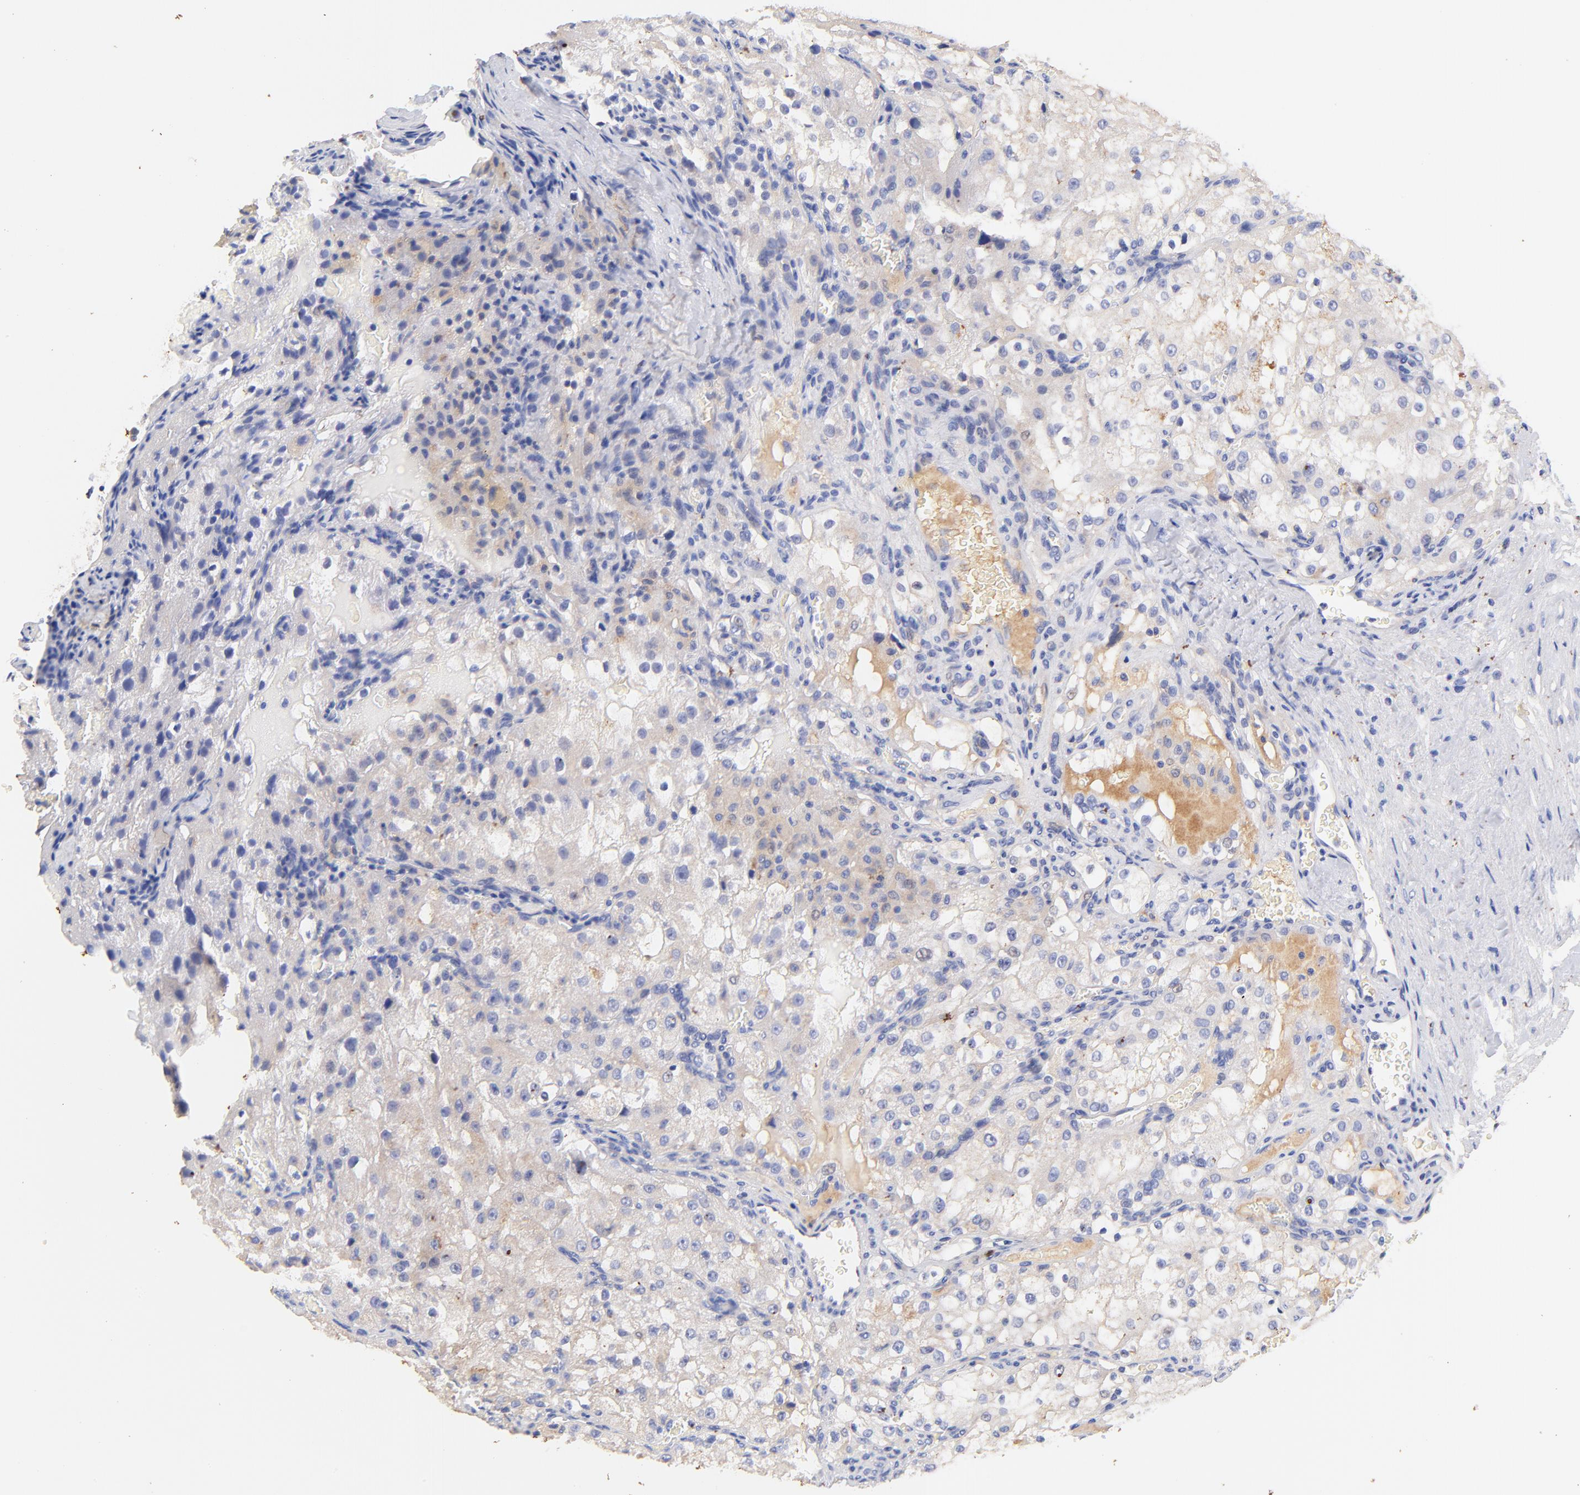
{"staining": {"intensity": "weak", "quantity": "<25%", "location": "cytoplasmic/membranous"}, "tissue": "renal cancer", "cell_type": "Tumor cells", "image_type": "cancer", "snomed": [{"axis": "morphology", "description": "Adenocarcinoma, NOS"}, {"axis": "topography", "description": "Kidney"}], "caption": "This is an immunohistochemistry (IHC) image of adenocarcinoma (renal). There is no expression in tumor cells.", "gene": "IGLV7-43", "patient": {"sex": "female", "age": 74}}